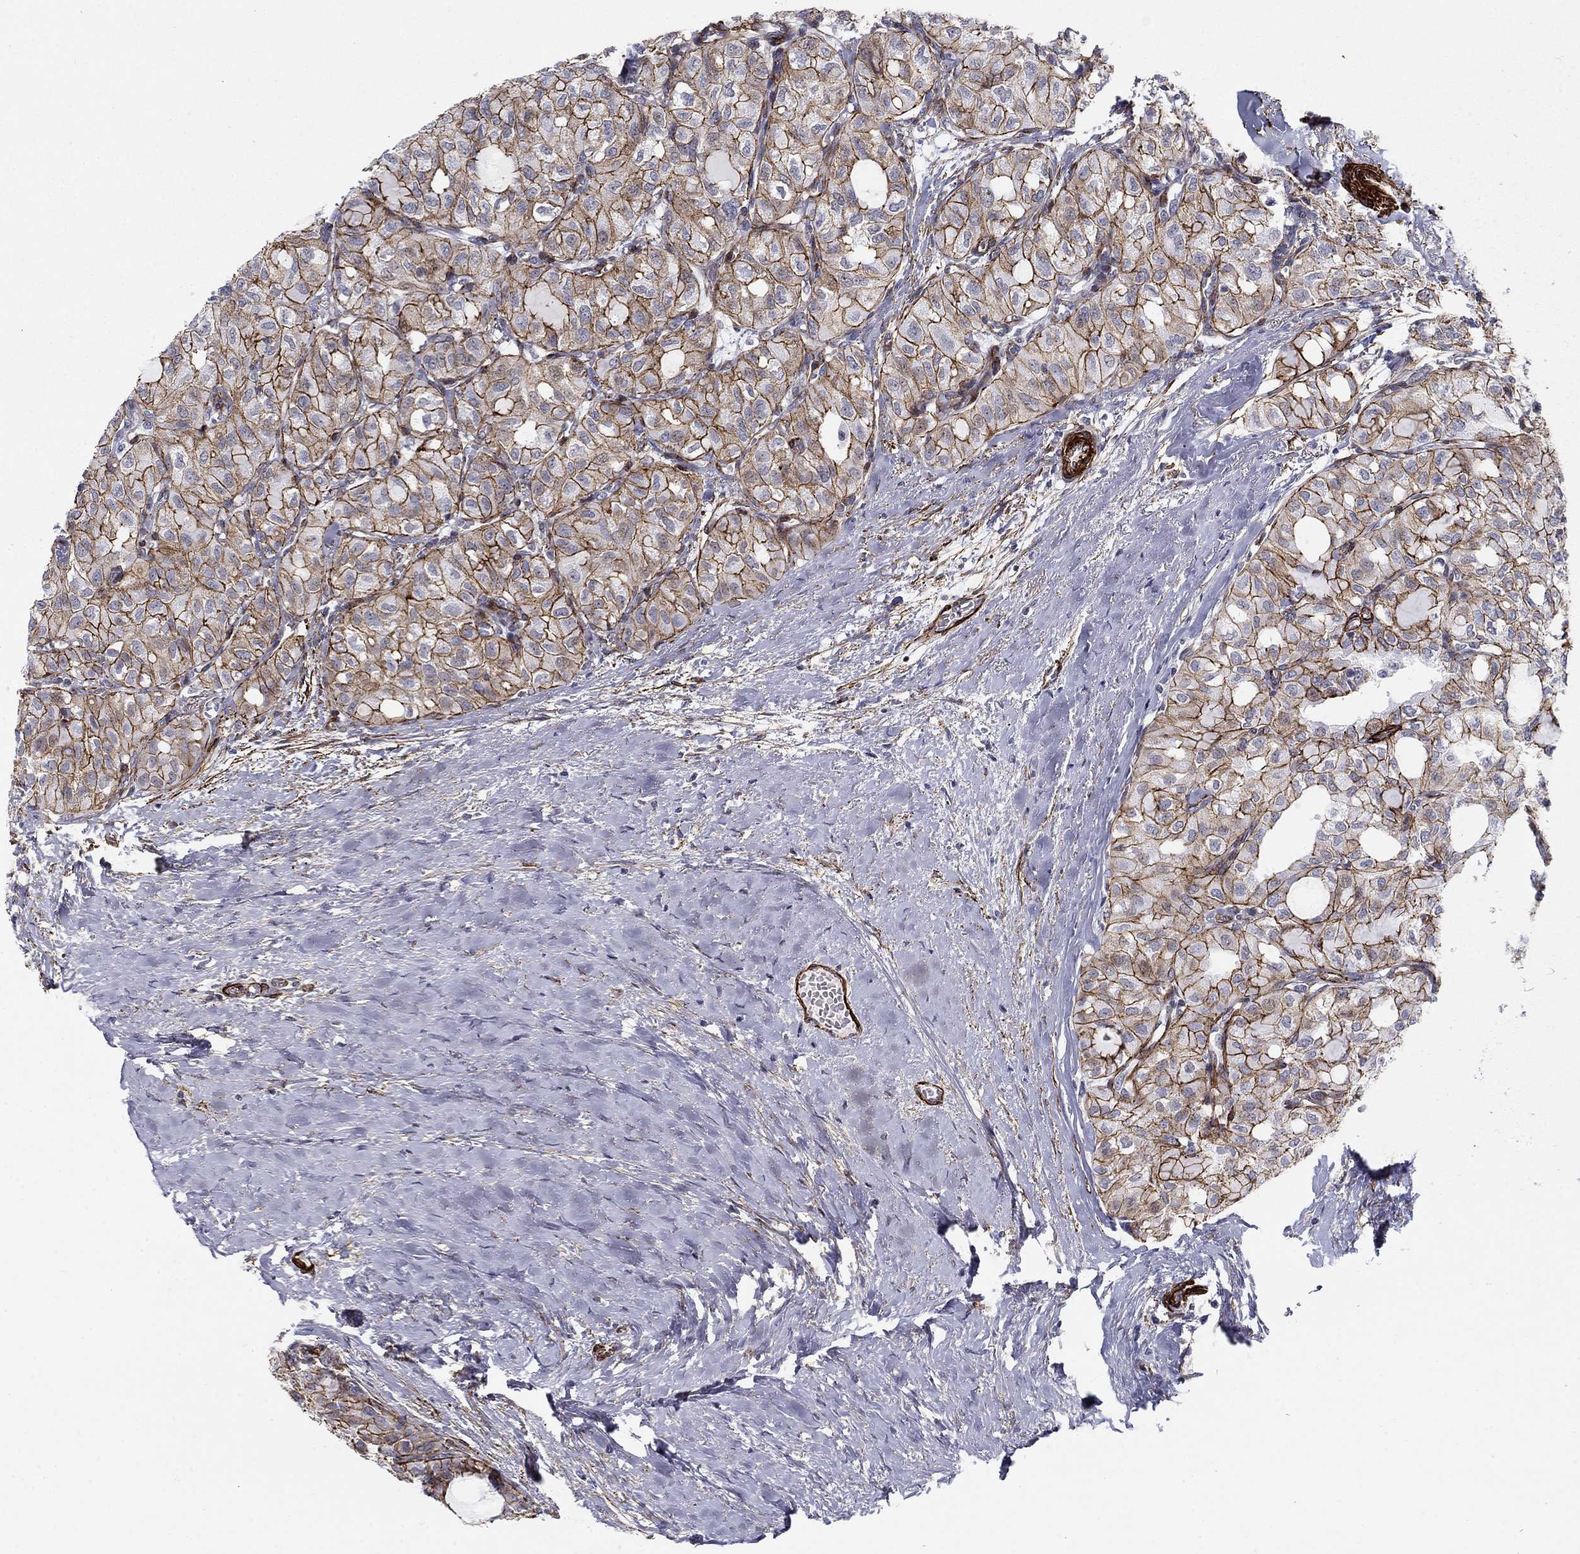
{"staining": {"intensity": "strong", "quantity": ">75%", "location": "cytoplasmic/membranous"}, "tissue": "thyroid cancer", "cell_type": "Tumor cells", "image_type": "cancer", "snomed": [{"axis": "morphology", "description": "Follicular adenoma carcinoma, NOS"}, {"axis": "topography", "description": "Thyroid gland"}], "caption": "Protein expression by immunohistochemistry shows strong cytoplasmic/membranous expression in approximately >75% of tumor cells in thyroid follicular adenoma carcinoma.", "gene": "KRBA1", "patient": {"sex": "male", "age": 75}}